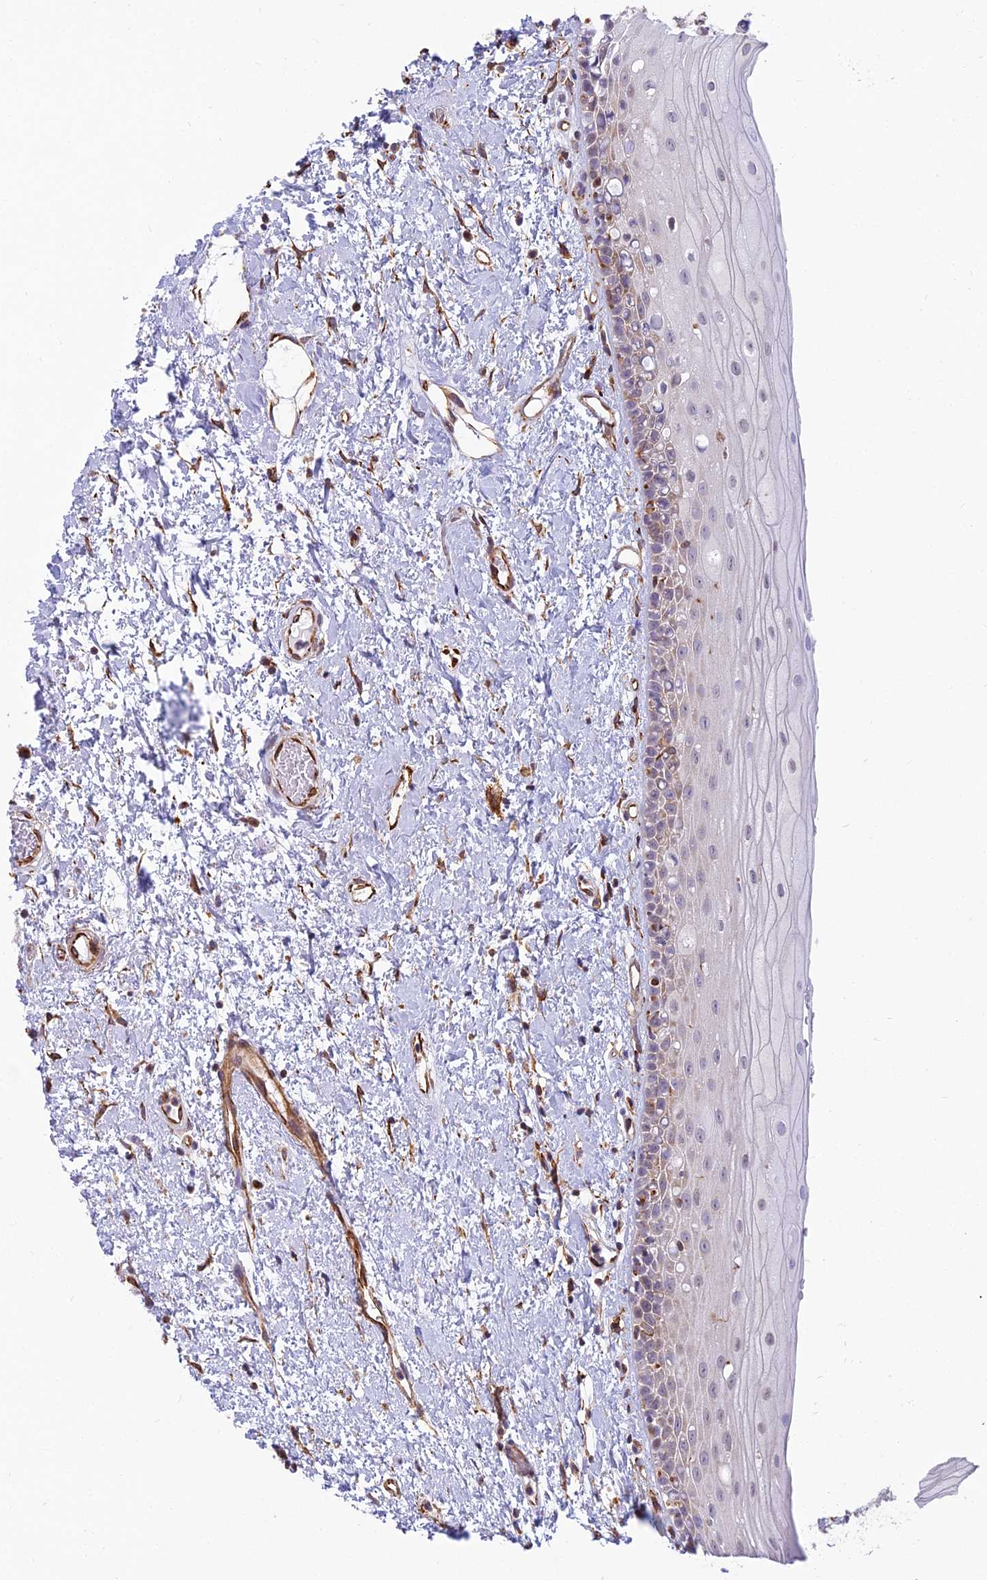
{"staining": {"intensity": "weak", "quantity": "<25%", "location": "cytoplasmic/membranous"}, "tissue": "oral mucosa", "cell_type": "Squamous epithelial cells", "image_type": "normal", "snomed": [{"axis": "morphology", "description": "Normal tissue, NOS"}, {"axis": "topography", "description": "Oral tissue"}], "caption": "This micrograph is of unremarkable oral mucosa stained with IHC to label a protein in brown with the nuclei are counter-stained blue. There is no positivity in squamous epithelial cells.", "gene": "SAPCD2", "patient": {"sex": "female", "age": 76}}